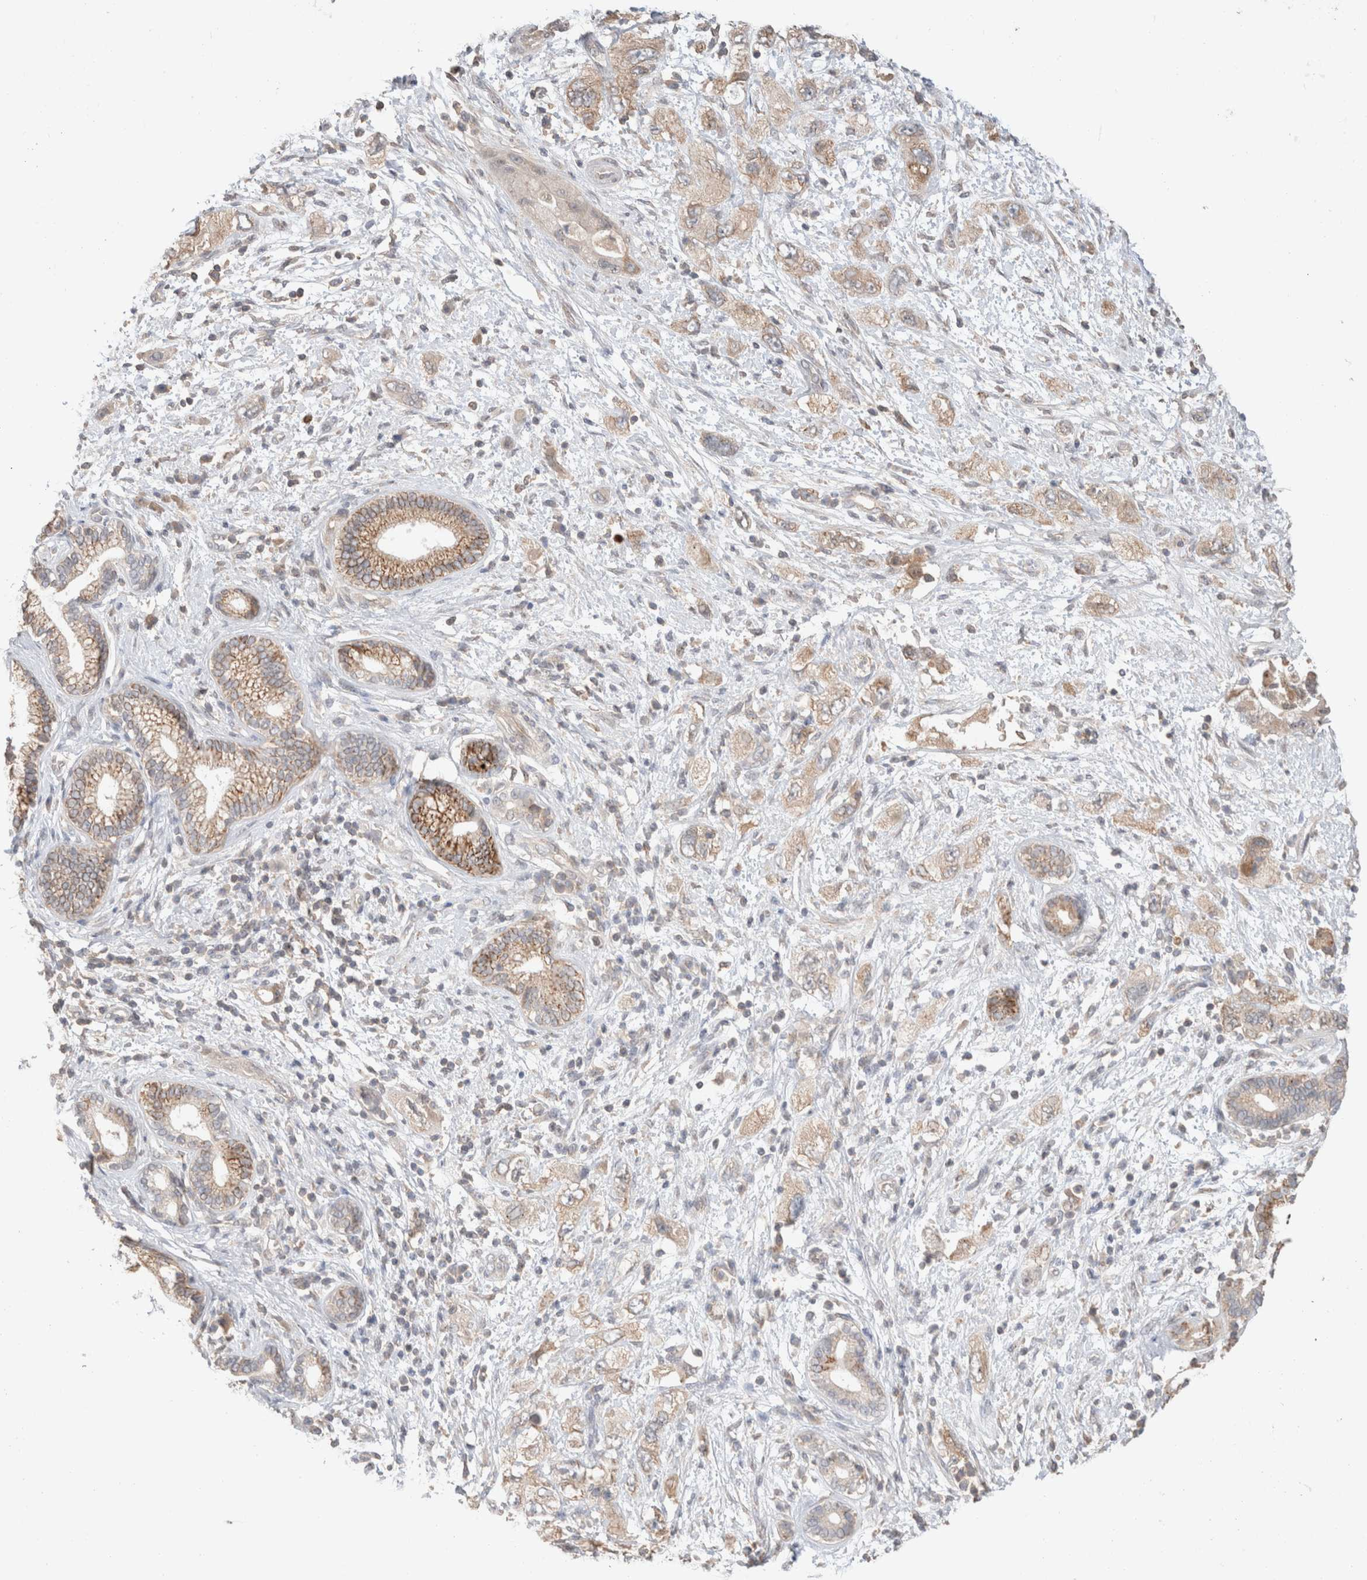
{"staining": {"intensity": "weak", "quantity": "25%-75%", "location": "cytoplasmic/membranous"}, "tissue": "pancreatic cancer", "cell_type": "Tumor cells", "image_type": "cancer", "snomed": [{"axis": "morphology", "description": "Adenocarcinoma, NOS"}, {"axis": "topography", "description": "Pancreas"}], "caption": "Immunohistochemical staining of pancreatic adenocarcinoma demonstrates low levels of weak cytoplasmic/membranous protein positivity in approximately 25%-75% of tumor cells.", "gene": "TRIM41", "patient": {"sex": "female", "age": 73}}